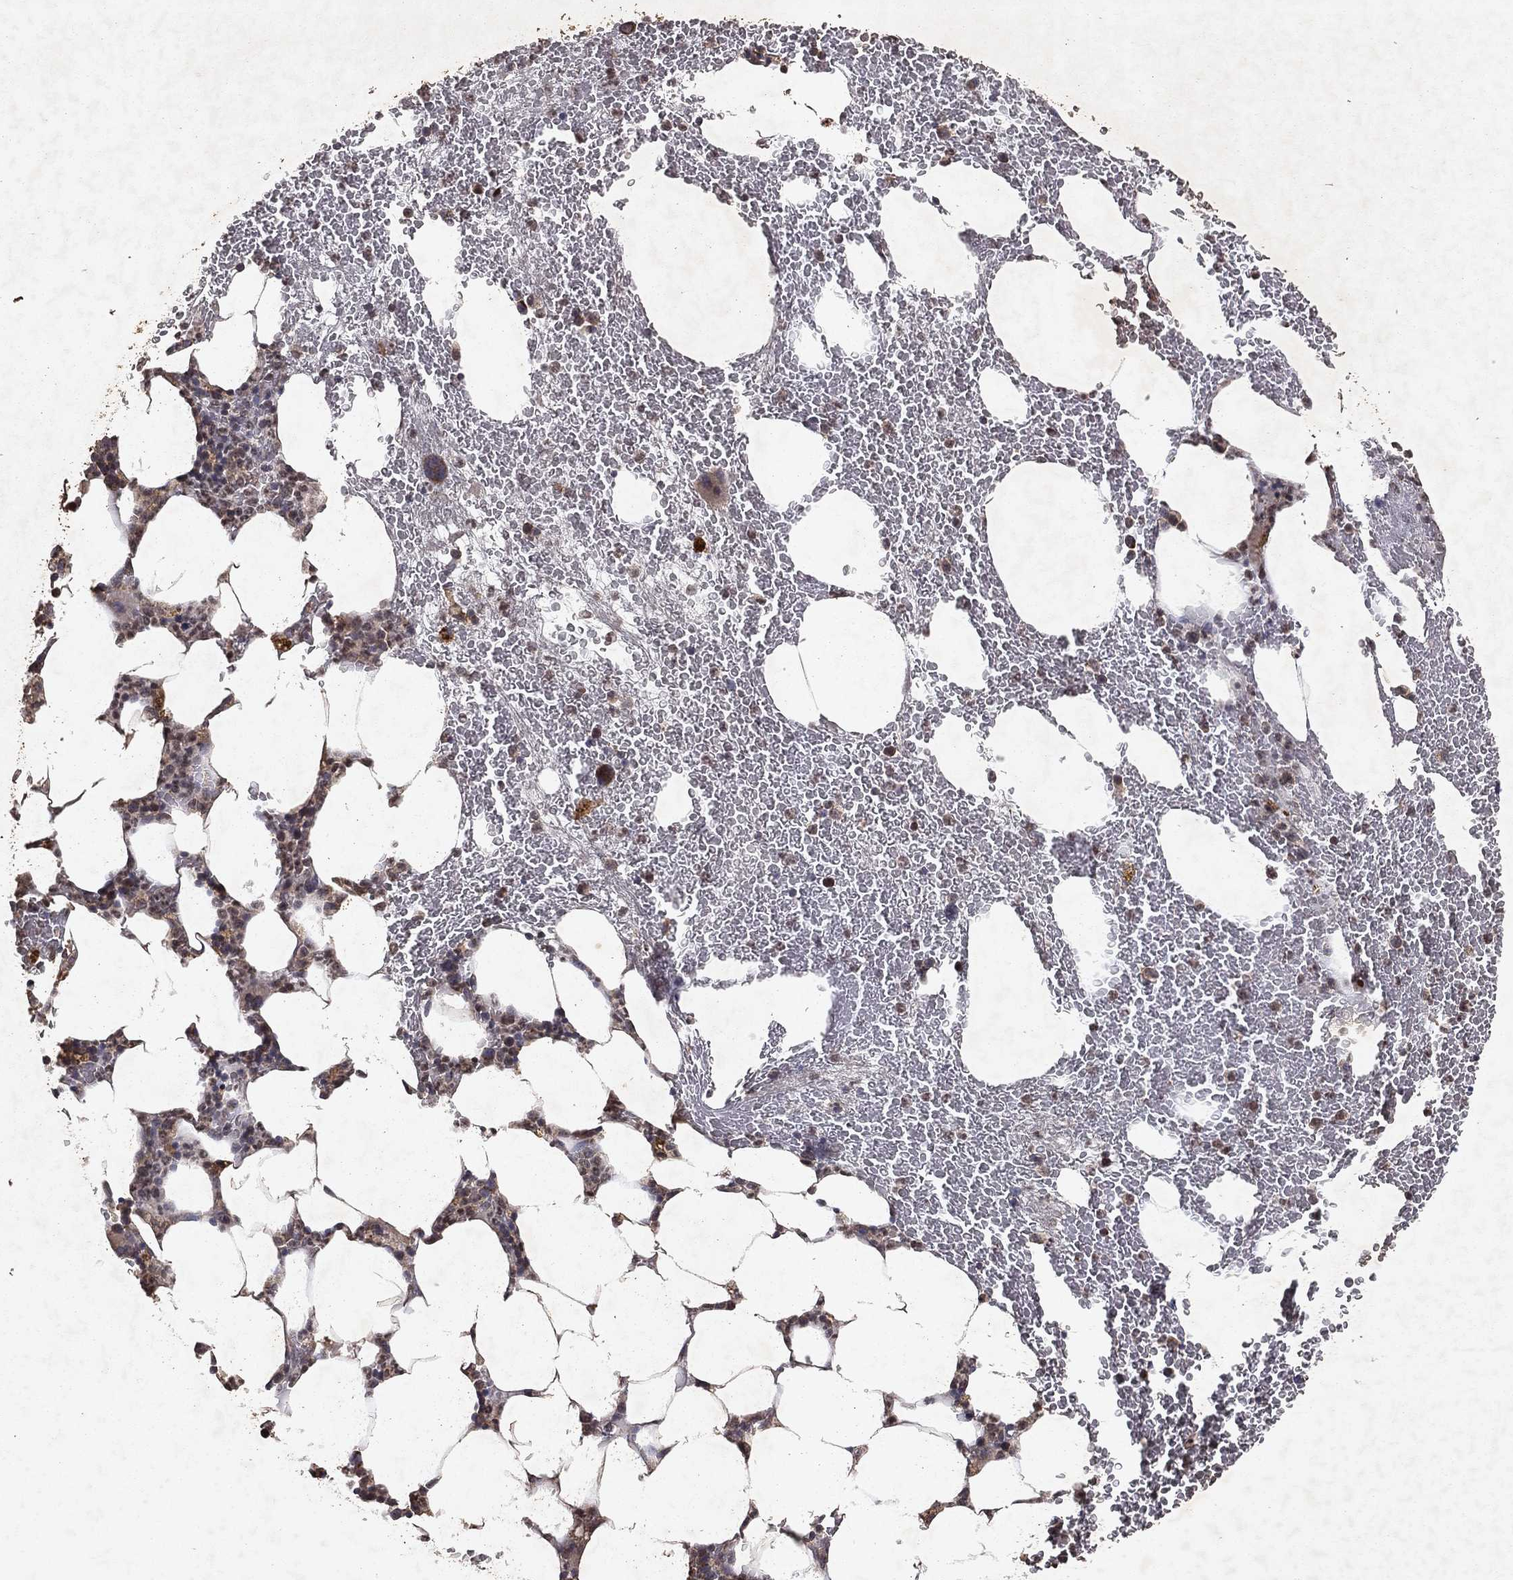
{"staining": {"intensity": "moderate", "quantity": "<25%", "location": "nuclear"}, "tissue": "bone marrow", "cell_type": "Hematopoietic cells", "image_type": "normal", "snomed": [{"axis": "morphology", "description": "Normal tissue, NOS"}, {"axis": "topography", "description": "Bone marrow"}], "caption": "The immunohistochemical stain shows moderate nuclear staining in hematopoietic cells of benign bone marrow.", "gene": "PYROXD2", "patient": {"sex": "female", "age": 67}}